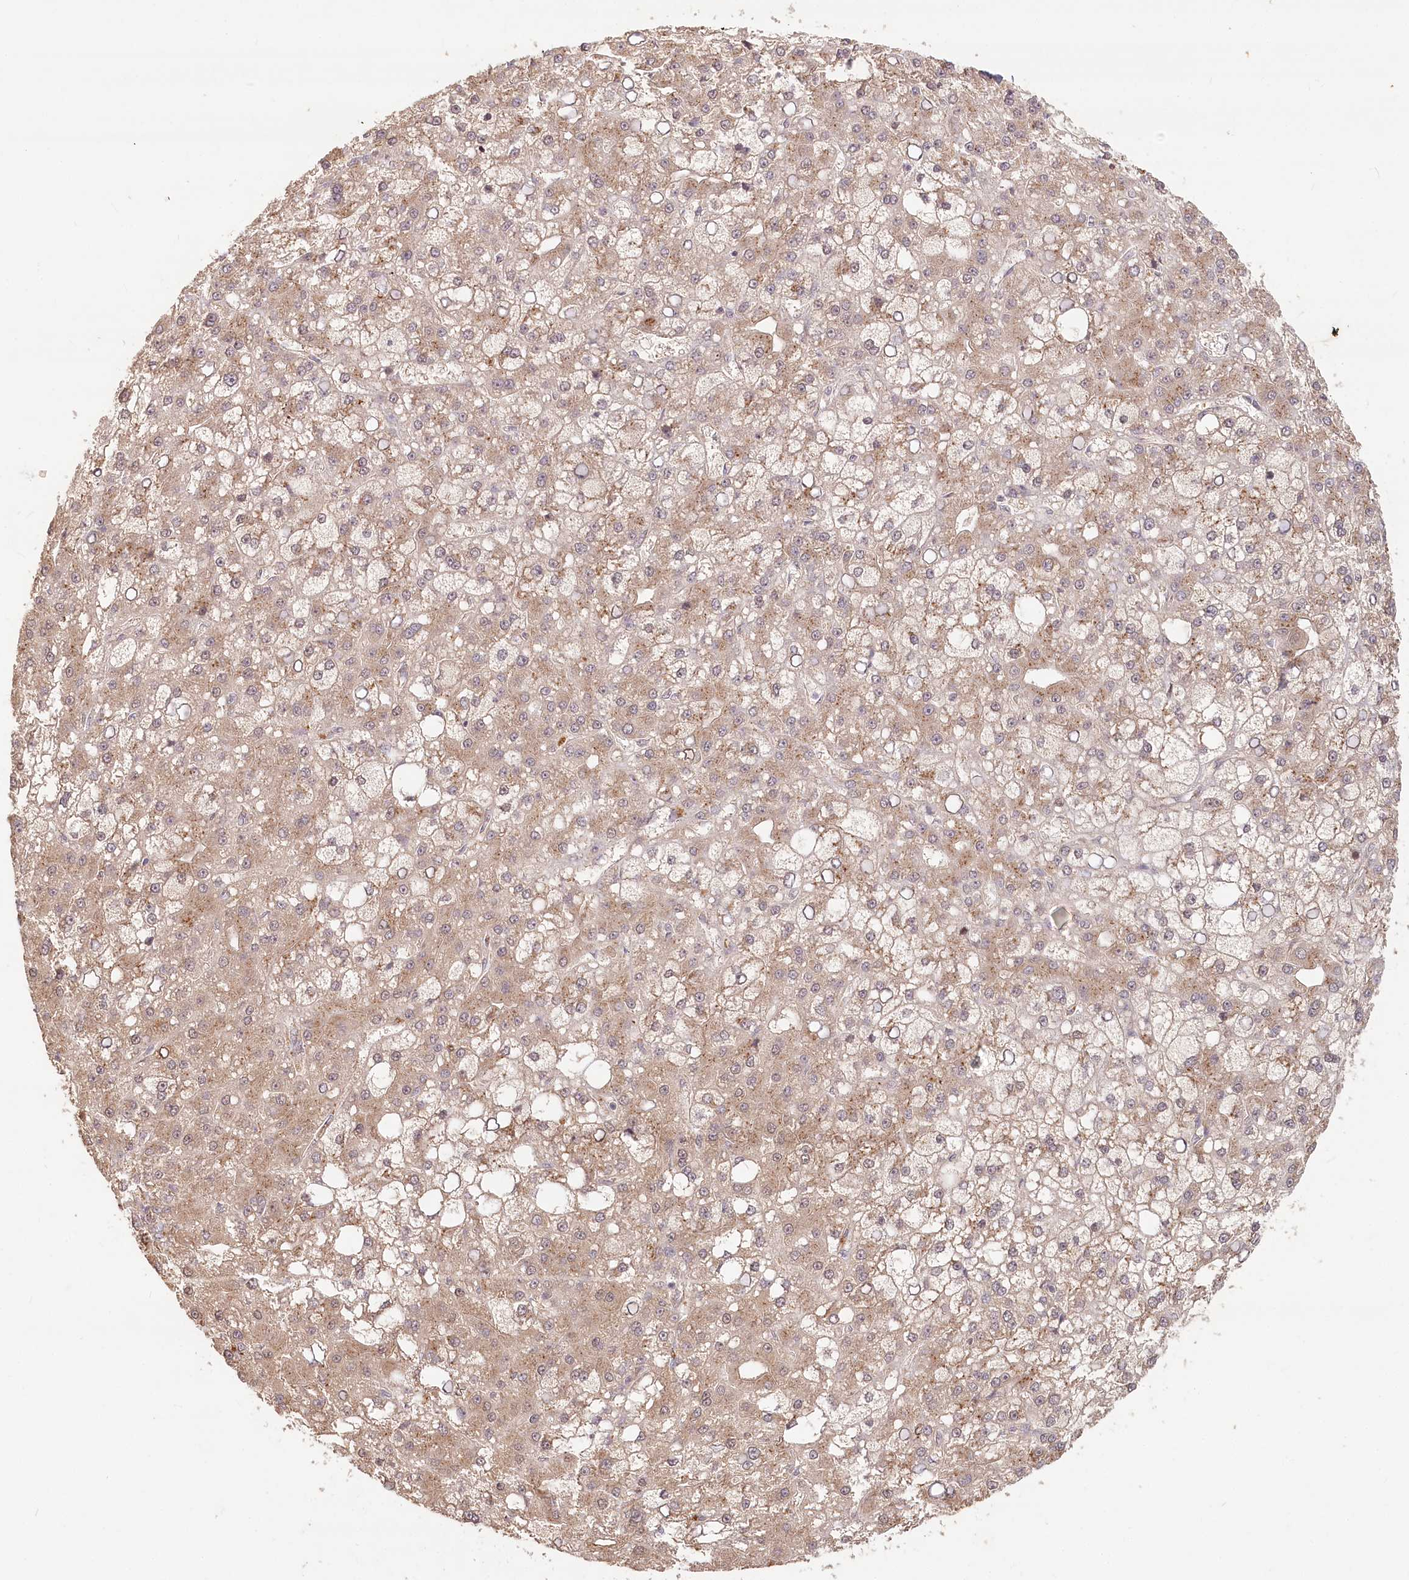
{"staining": {"intensity": "weak", "quantity": ">75%", "location": "cytoplasmic/membranous"}, "tissue": "liver cancer", "cell_type": "Tumor cells", "image_type": "cancer", "snomed": [{"axis": "morphology", "description": "Carcinoma, Hepatocellular, NOS"}, {"axis": "topography", "description": "Liver"}], "caption": "This photomicrograph shows immunohistochemistry staining of hepatocellular carcinoma (liver), with low weak cytoplasmic/membranous positivity in approximately >75% of tumor cells.", "gene": "IRAK1BP1", "patient": {"sex": "male", "age": 67}}